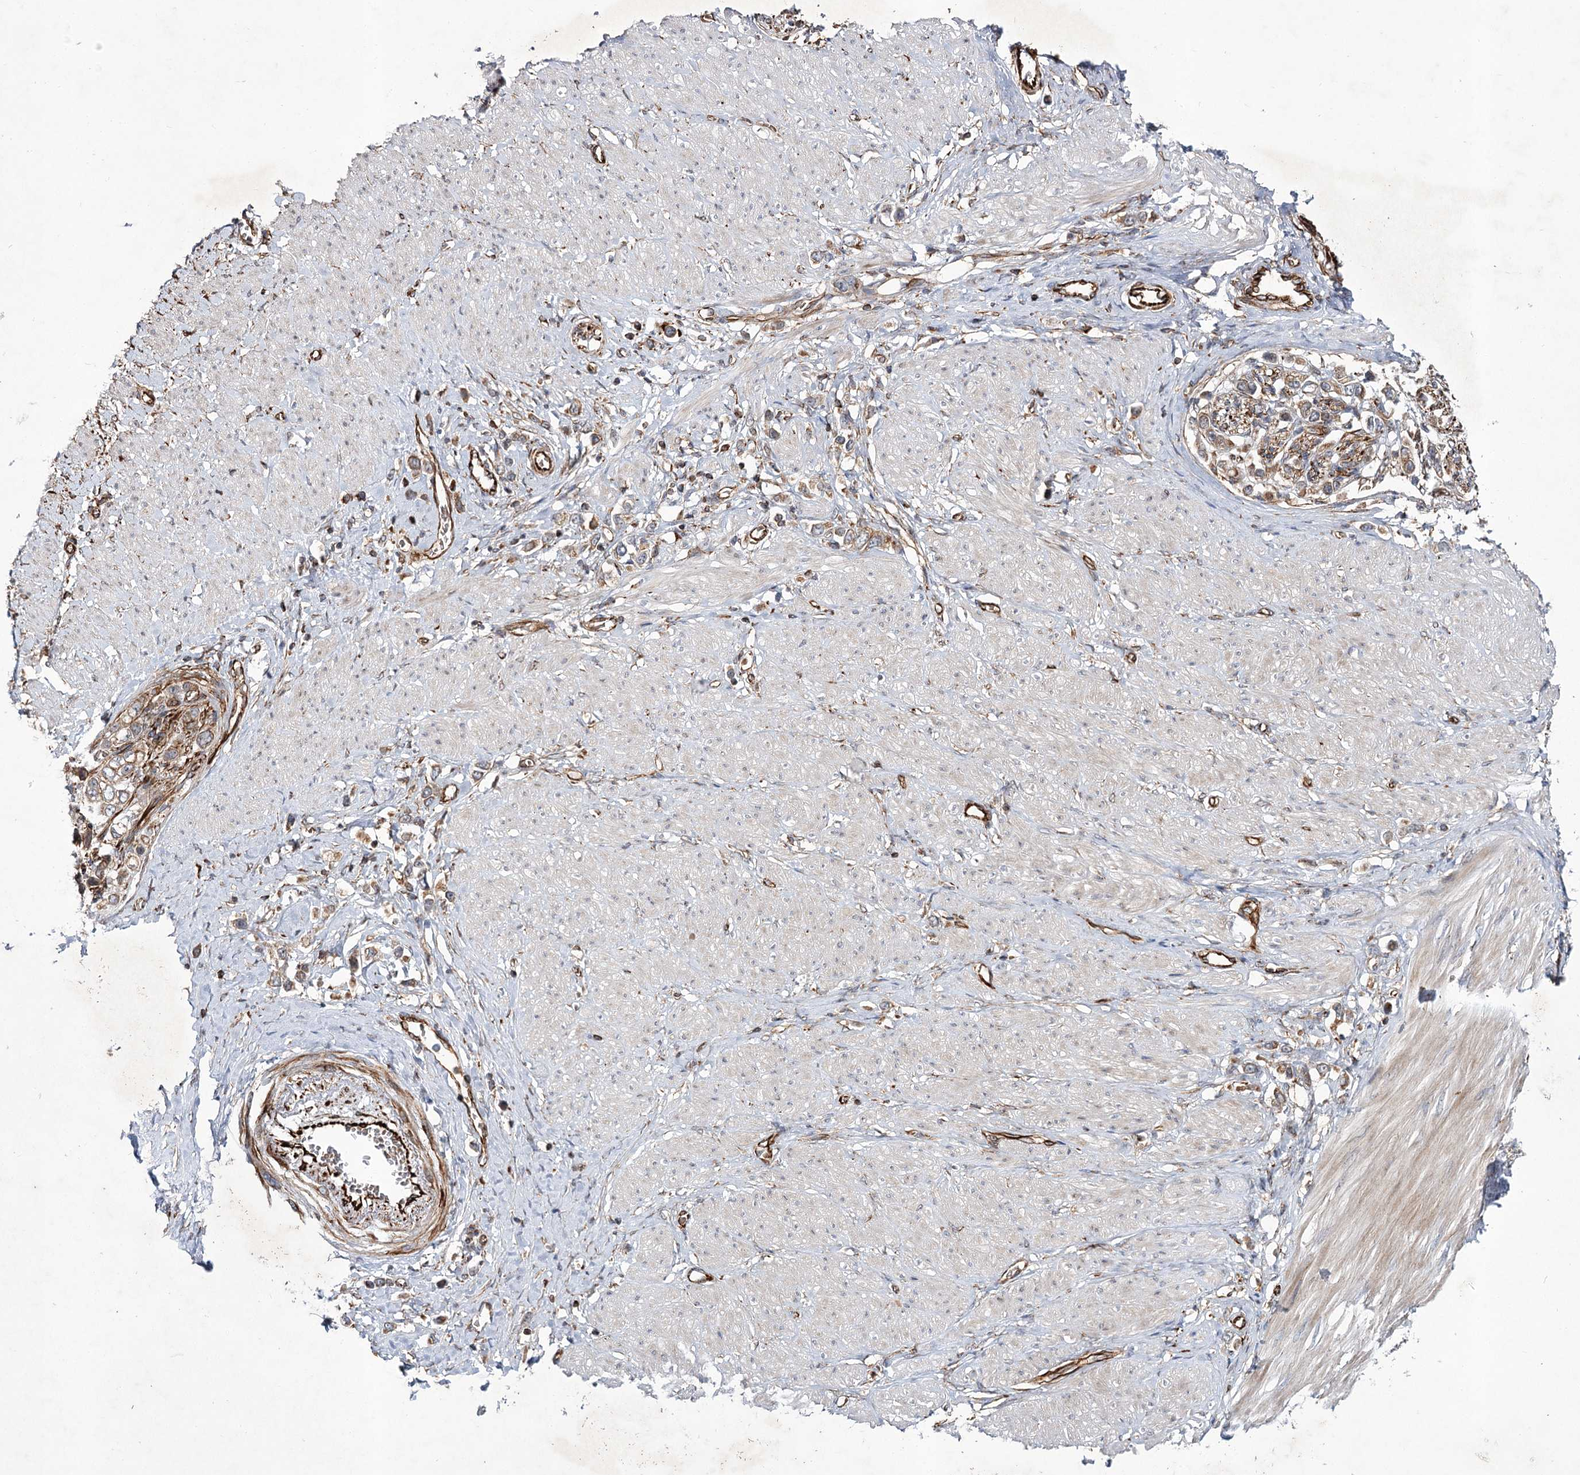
{"staining": {"intensity": "weak", "quantity": ">75%", "location": "cytoplasmic/membranous"}, "tissue": "stomach cancer", "cell_type": "Tumor cells", "image_type": "cancer", "snomed": [{"axis": "morphology", "description": "Adenocarcinoma, NOS"}, {"axis": "topography", "description": "Stomach"}], "caption": "Protein staining shows weak cytoplasmic/membranous expression in about >75% of tumor cells in stomach adenocarcinoma. (Brightfield microscopy of DAB IHC at high magnification).", "gene": "DPEP2", "patient": {"sex": "female", "age": 65}}